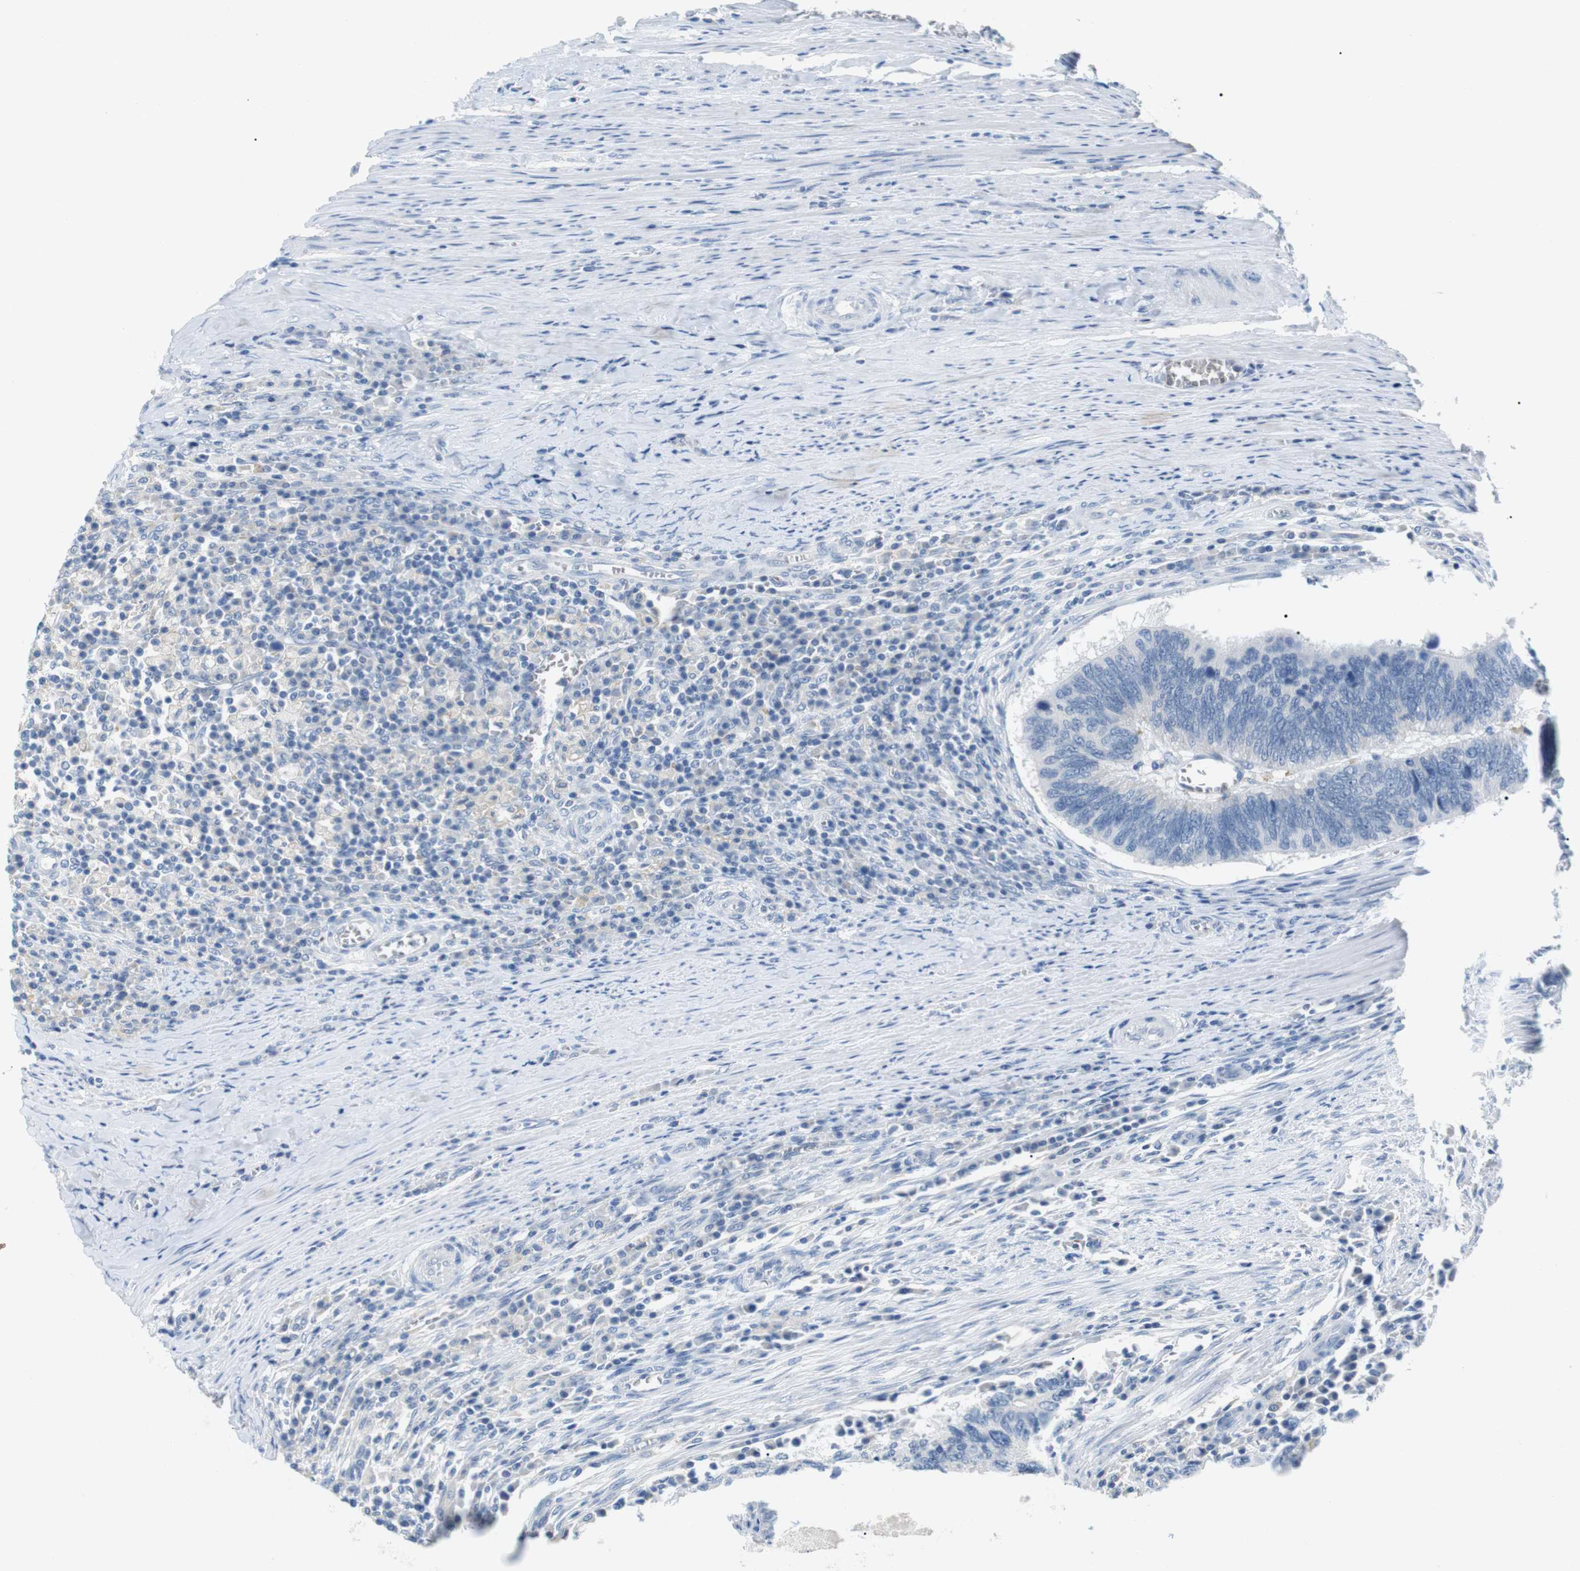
{"staining": {"intensity": "negative", "quantity": "none", "location": "none"}, "tissue": "colorectal cancer", "cell_type": "Tumor cells", "image_type": "cancer", "snomed": [{"axis": "morphology", "description": "Adenocarcinoma, NOS"}, {"axis": "topography", "description": "Colon"}], "caption": "Colorectal adenocarcinoma was stained to show a protein in brown. There is no significant positivity in tumor cells. (Stains: DAB (3,3'-diaminobenzidine) IHC with hematoxylin counter stain, Microscopy: brightfield microscopy at high magnification).", "gene": "FCGRT", "patient": {"sex": "male", "age": 72}}